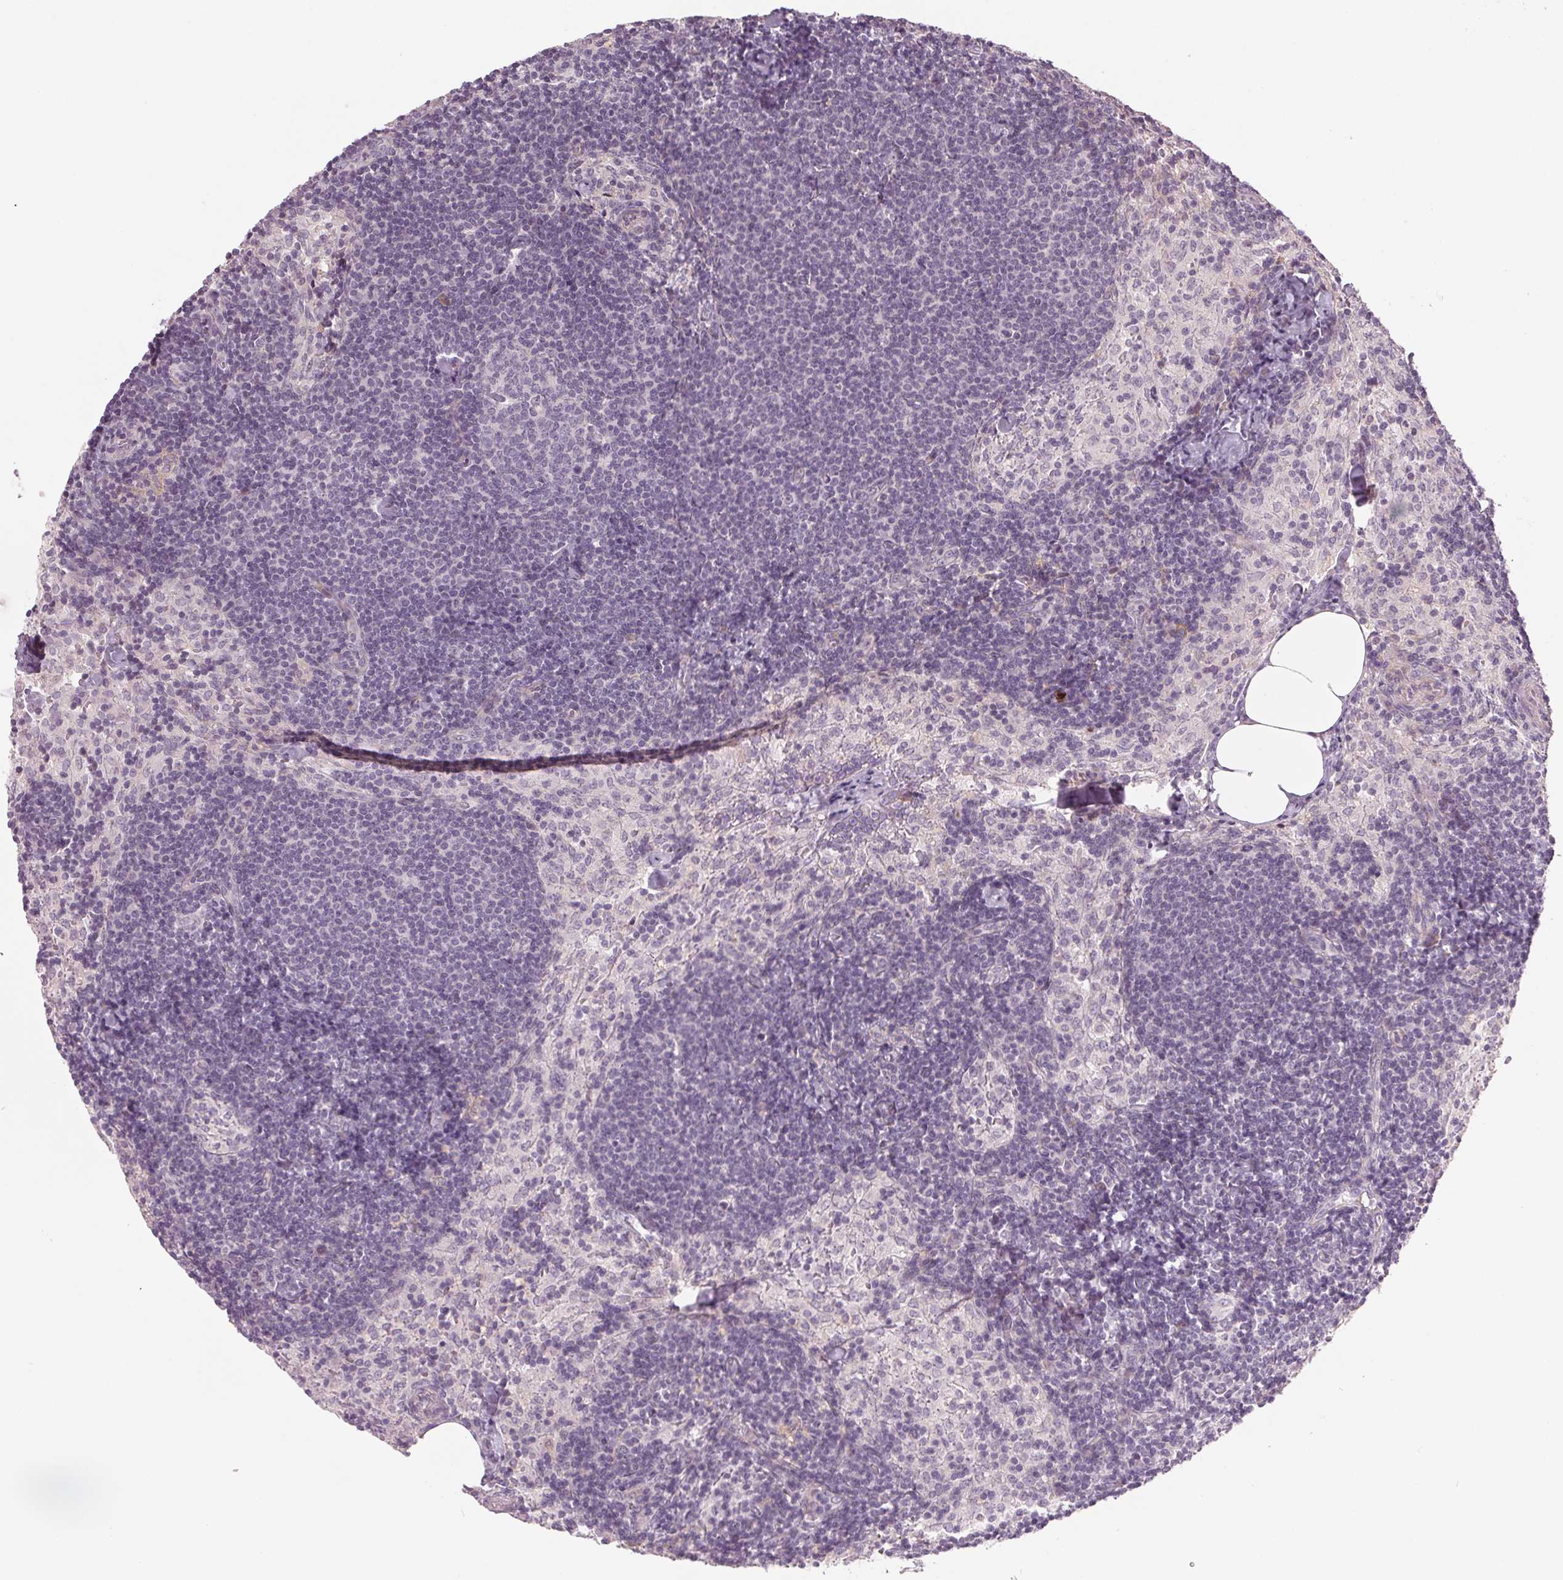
{"staining": {"intensity": "negative", "quantity": "none", "location": "none"}, "tissue": "lymph node", "cell_type": "Germinal center cells", "image_type": "normal", "snomed": [{"axis": "morphology", "description": "Normal tissue, NOS"}, {"axis": "topography", "description": "Lymph node"}], "caption": "This is an IHC photomicrograph of normal lymph node. There is no positivity in germinal center cells.", "gene": "TMED6", "patient": {"sex": "female", "age": 69}}